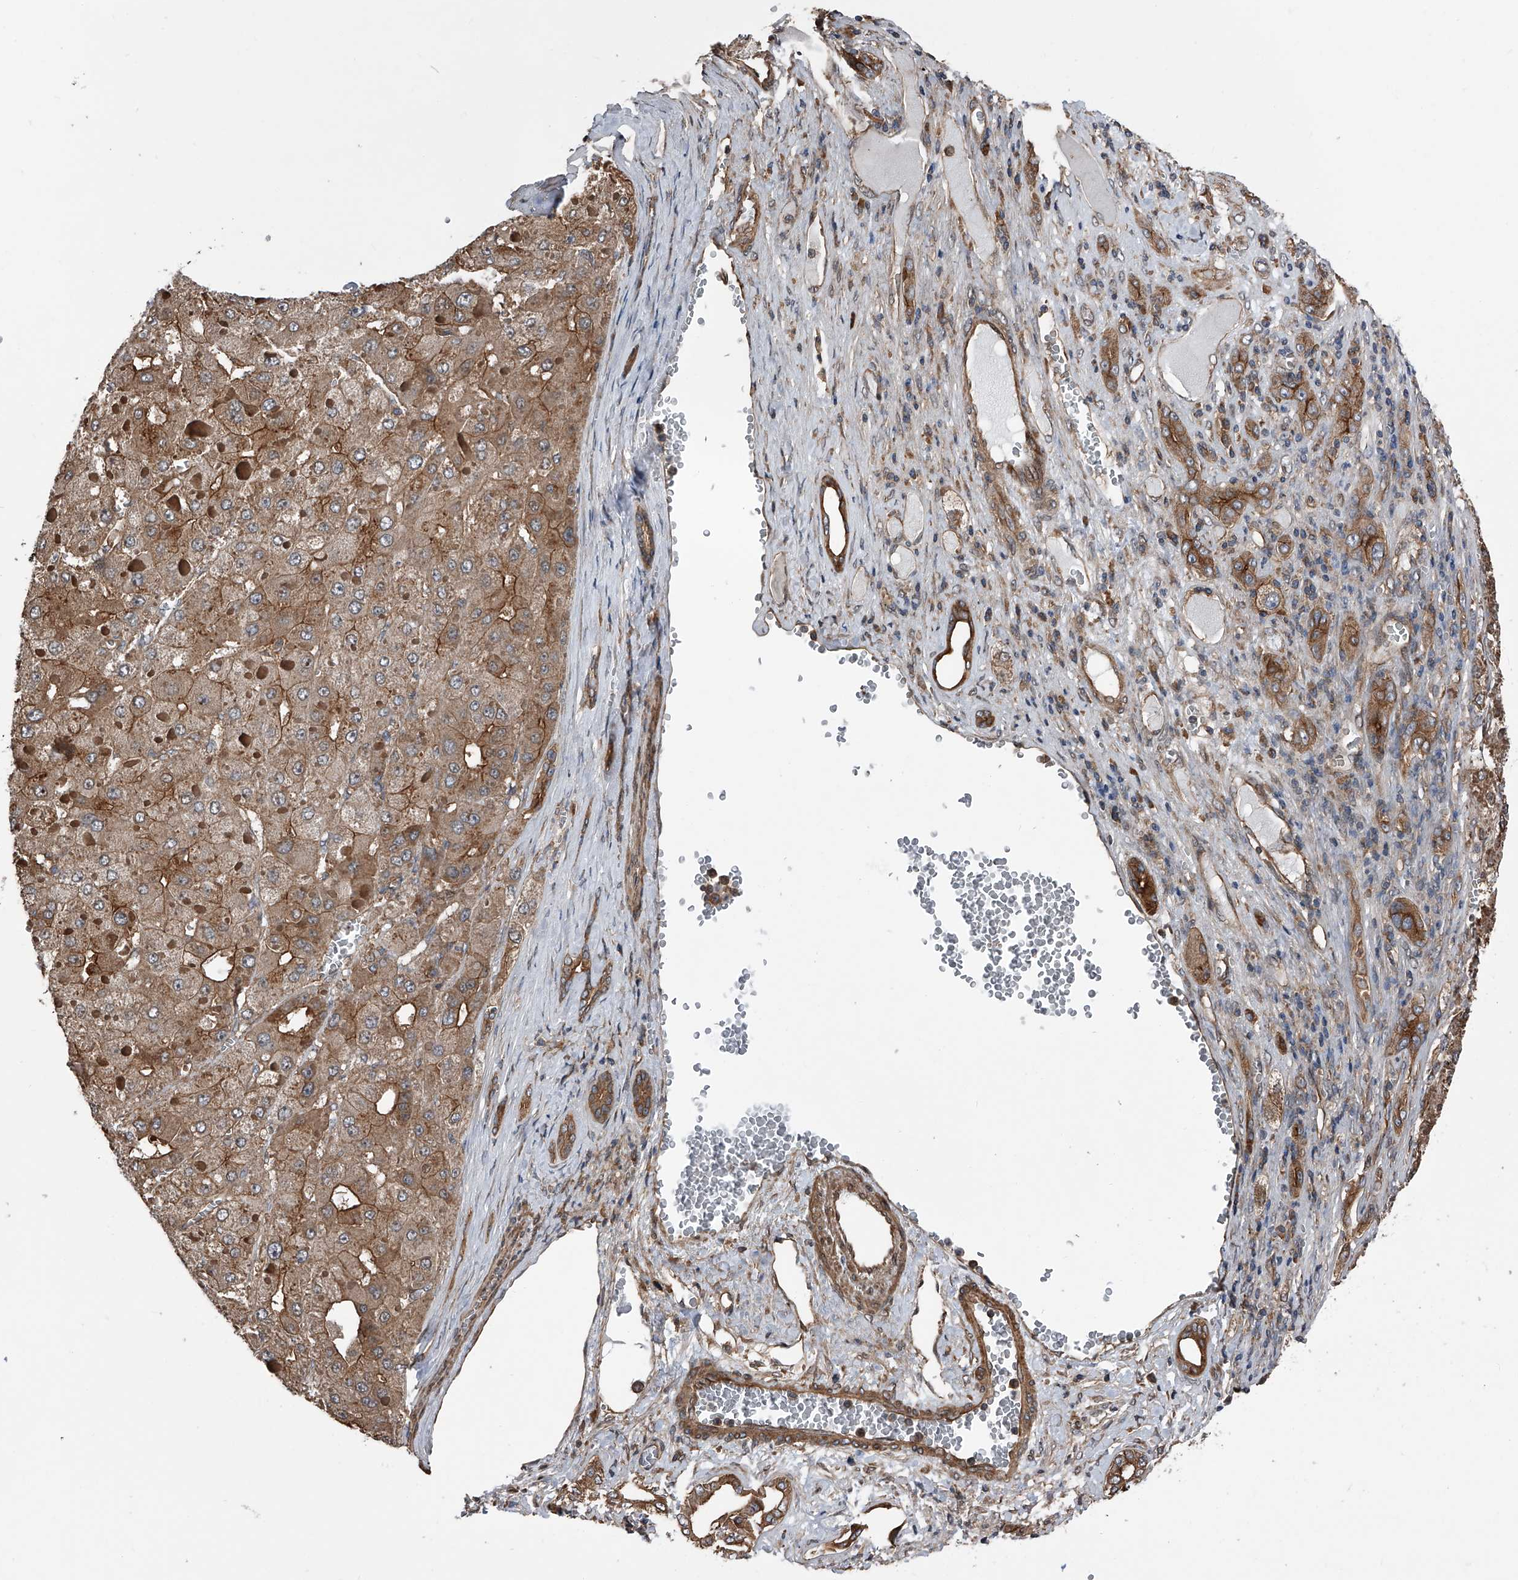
{"staining": {"intensity": "moderate", "quantity": ">75%", "location": "cytoplasmic/membranous"}, "tissue": "liver cancer", "cell_type": "Tumor cells", "image_type": "cancer", "snomed": [{"axis": "morphology", "description": "Carcinoma, Hepatocellular, NOS"}, {"axis": "topography", "description": "Liver"}], "caption": "Brown immunohistochemical staining in human hepatocellular carcinoma (liver) exhibits moderate cytoplasmic/membranous positivity in about >75% of tumor cells.", "gene": "KCNJ2", "patient": {"sex": "female", "age": 73}}